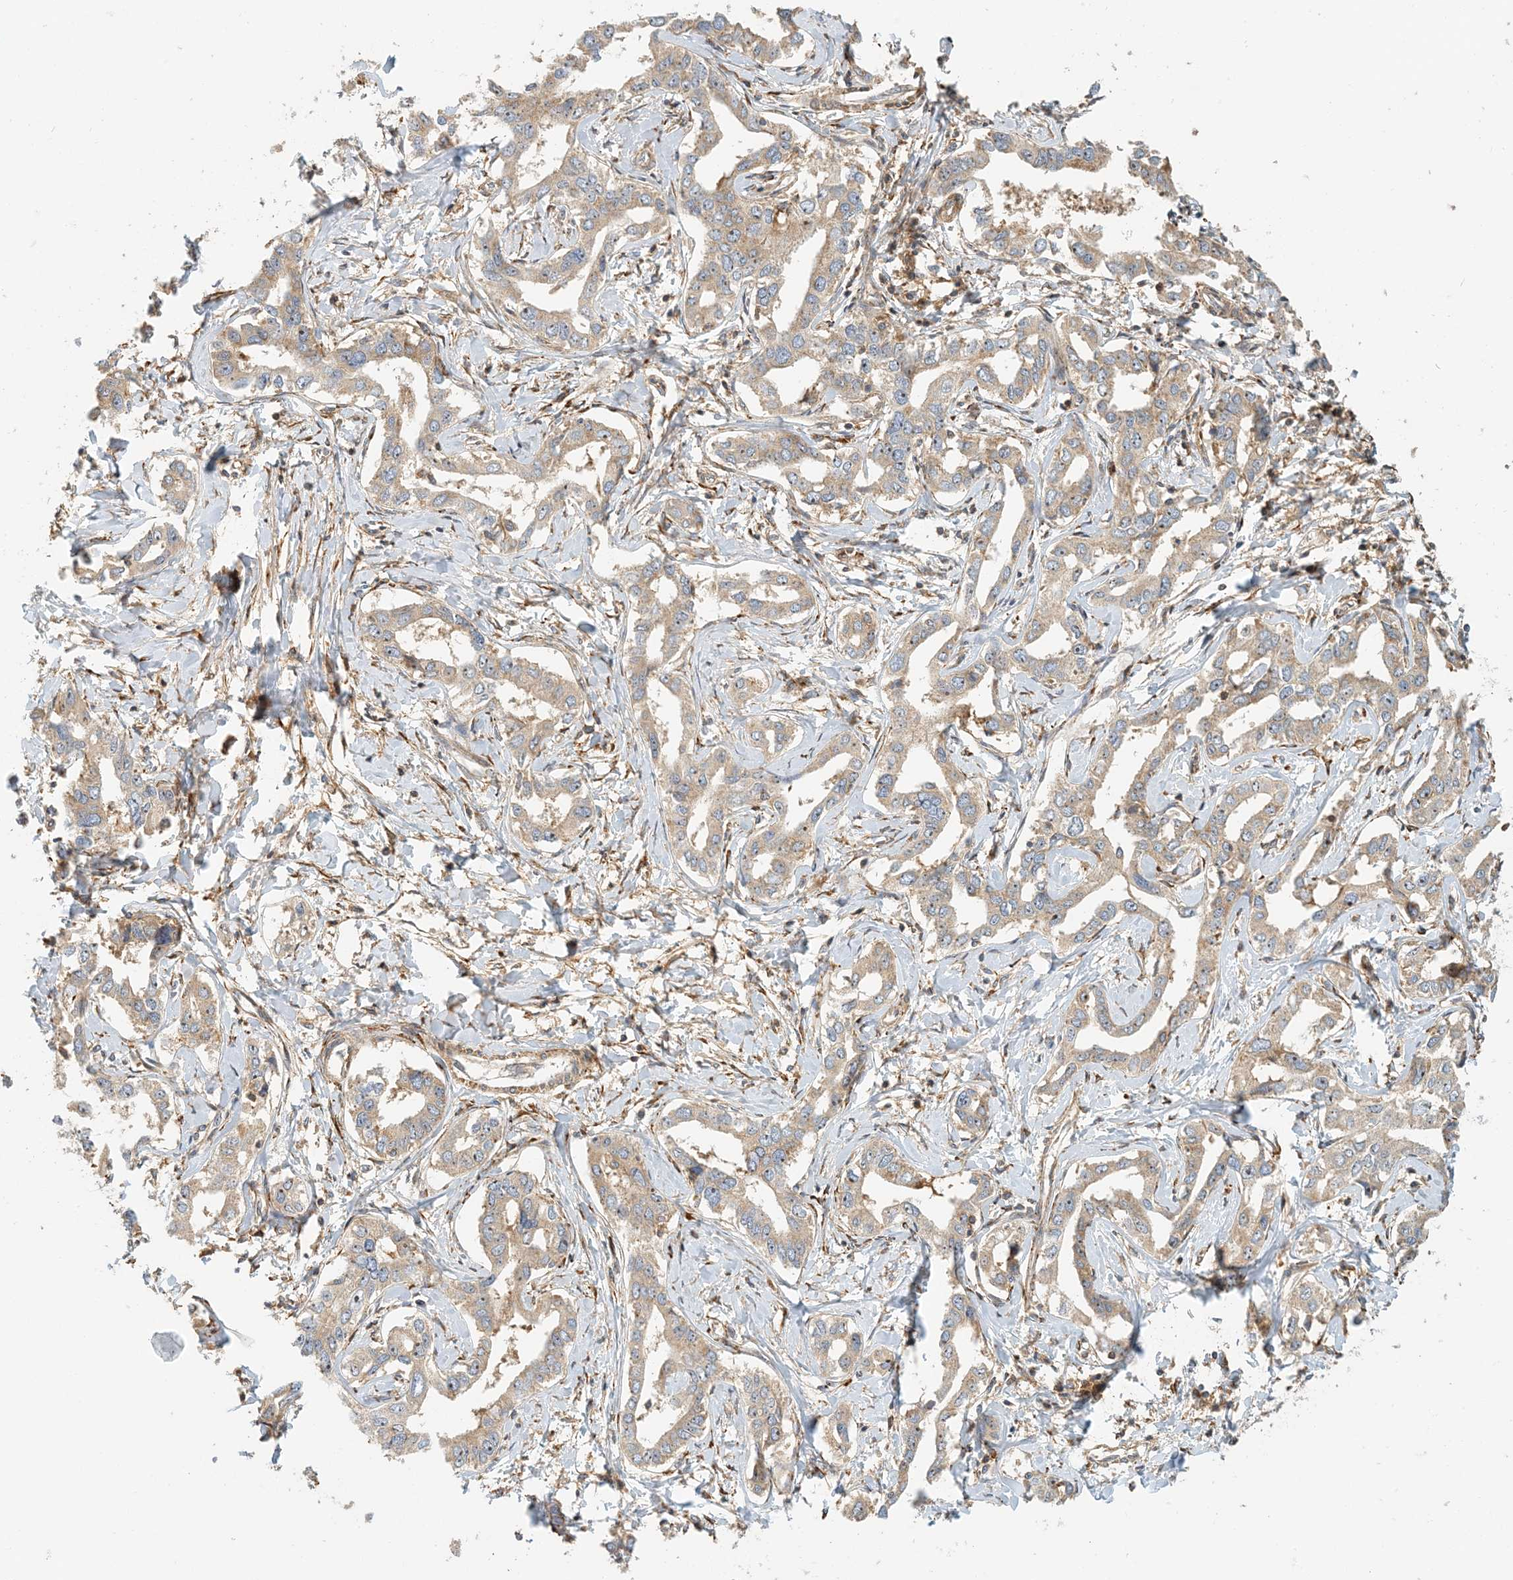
{"staining": {"intensity": "moderate", "quantity": ">75%", "location": "cytoplasmic/membranous"}, "tissue": "liver cancer", "cell_type": "Tumor cells", "image_type": "cancer", "snomed": [{"axis": "morphology", "description": "Cholangiocarcinoma"}, {"axis": "topography", "description": "Liver"}], "caption": "There is medium levels of moderate cytoplasmic/membranous staining in tumor cells of liver cancer (cholangiocarcinoma), as demonstrated by immunohistochemical staining (brown color).", "gene": "COLEC11", "patient": {"sex": "male", "age": 59}}